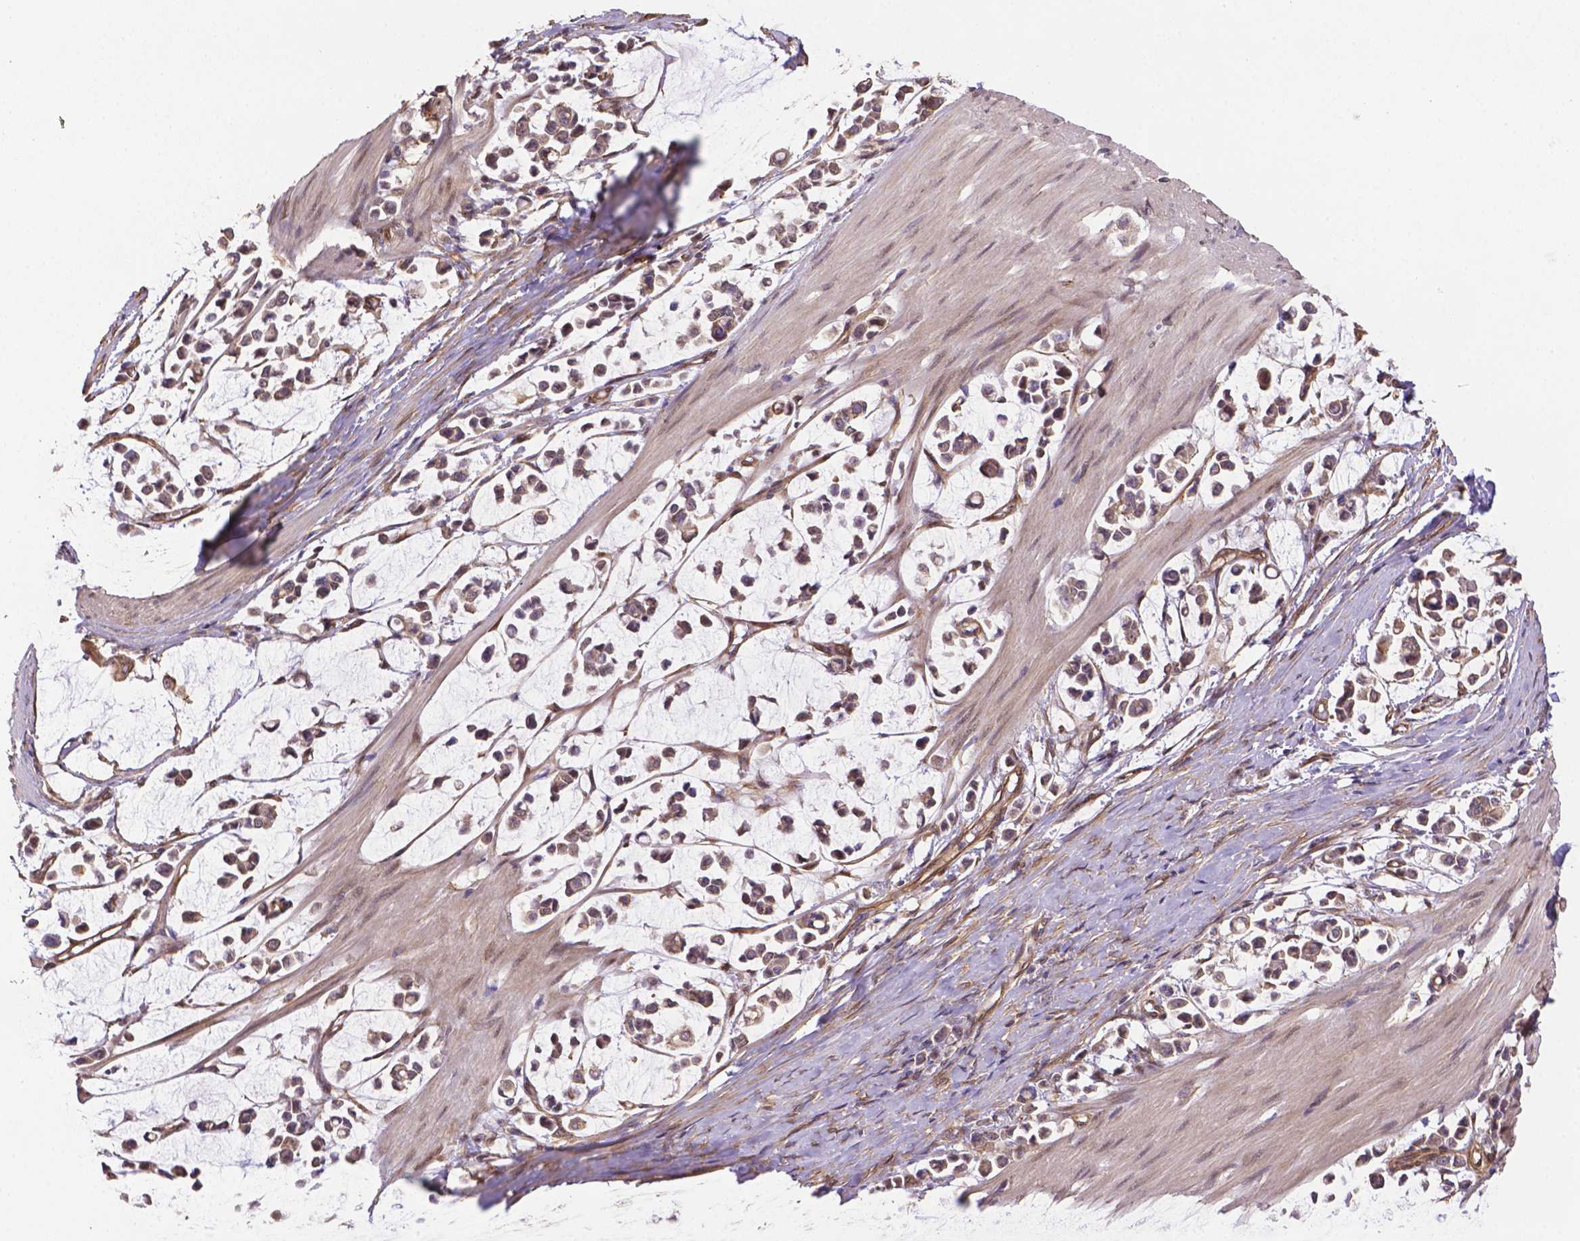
{"staining": {"intensity": "weak", "quantity": ">75%", "location": "cytoplasmic/membranous"}, "tissue": "stomach cancer", "cell_type": "Tumor cells", "image_type": "cancer", "snomed": [{"axis": "morphology", "description": "Adenocarcinoma, NOS"}, {"axis": "topography", "description": "Stomach"}], "caption": "Immunohistochemical staining of adenocarcinoma (stomach) reveals low levels of weak cytoplasmic/membranous protein staining in about >75% of tumor cells.", "gene": "YAP1", "patient": {"sex": "male", "age": 82}}